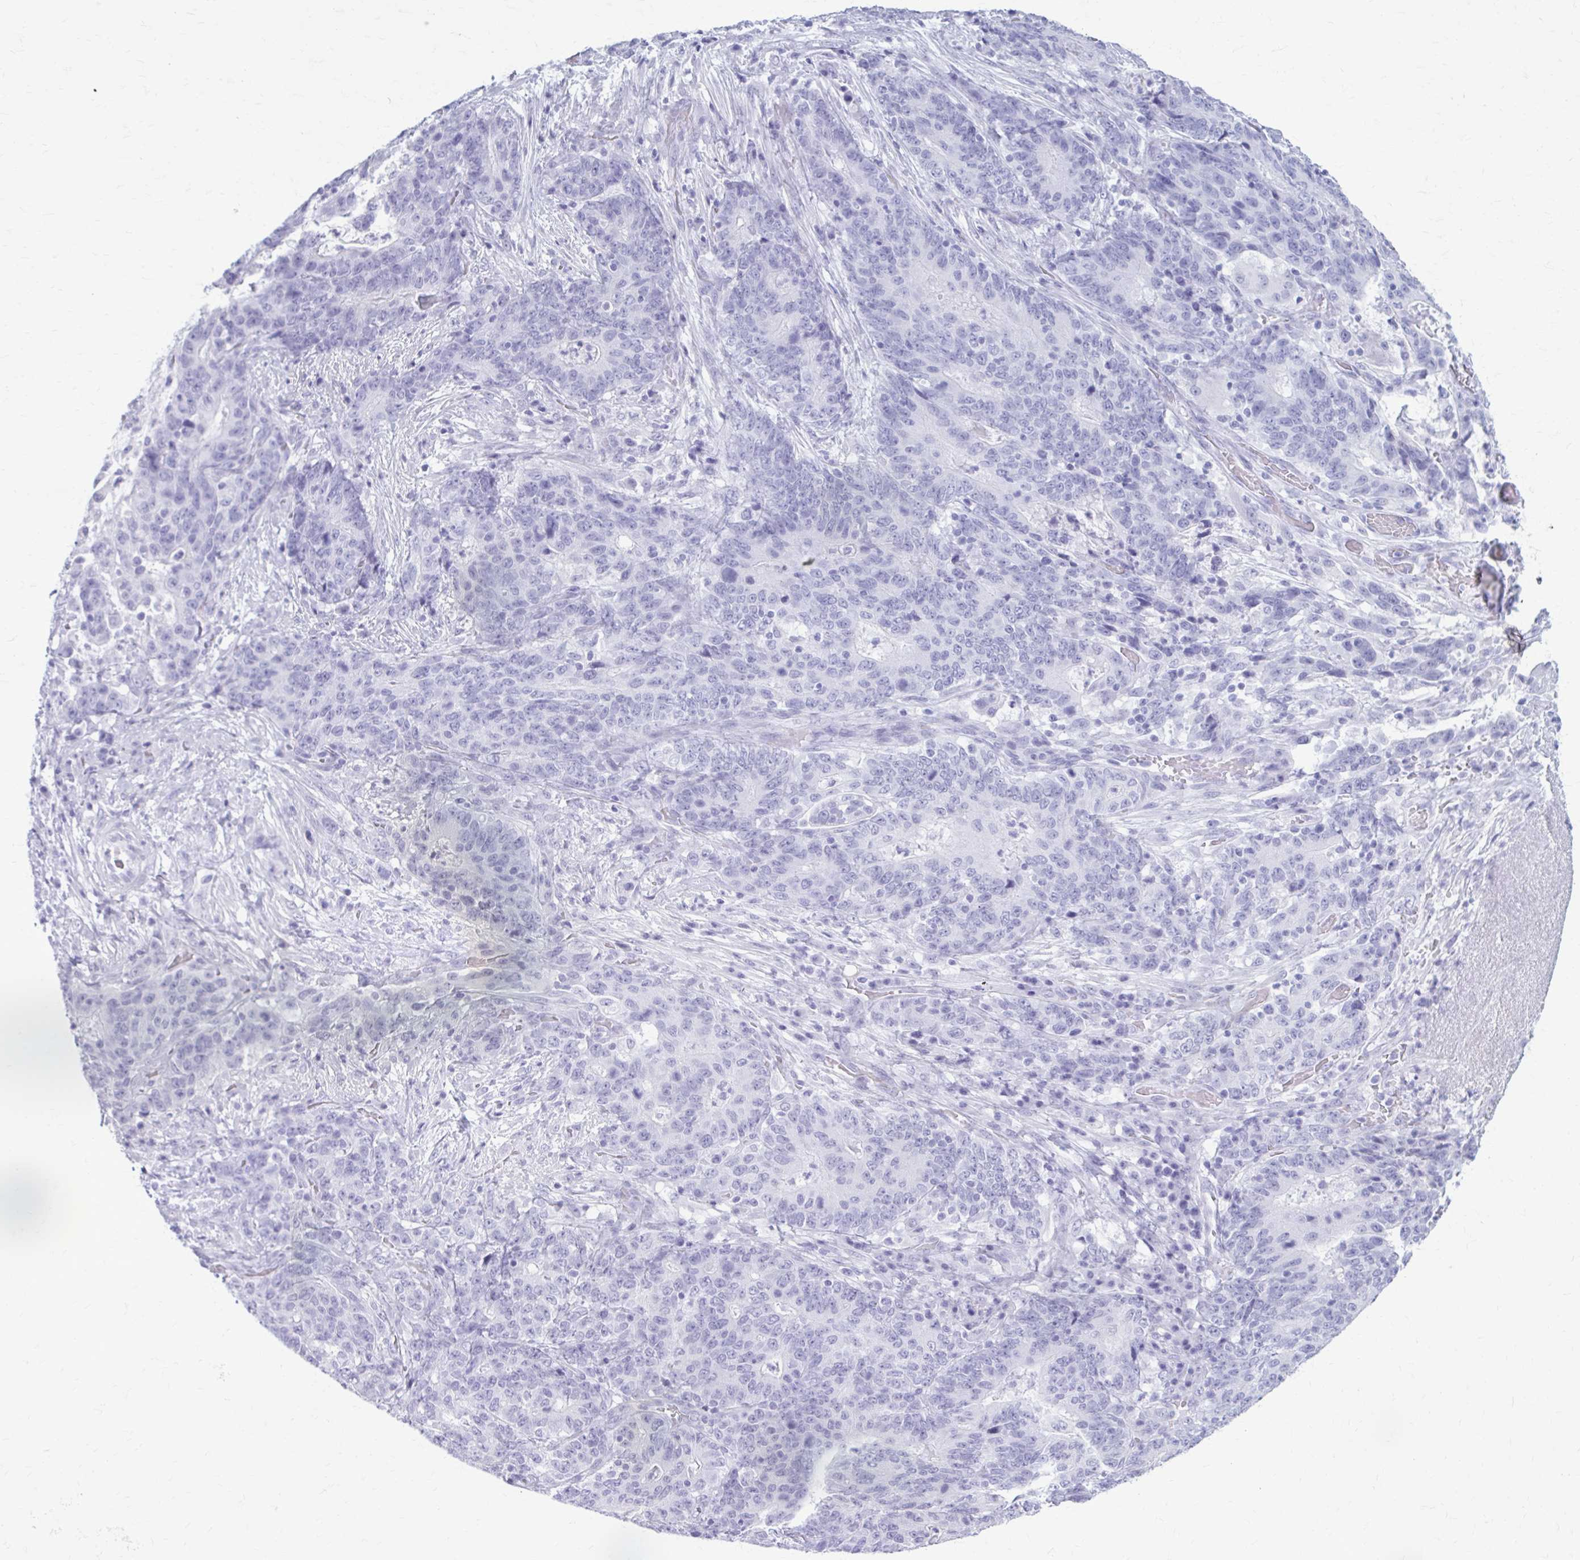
{"staining": {"intensity": "negative", "quantity": "none", "location": "none"}, "tissue": "stomach cancer", "cell_type": "Tumor cells", "image_type": "cancer", "snomed": [{"axis": "morphology", "description": "Normal tissue, NOS"}, {"axis": "morphology", "description": "Adenocarcinoma, NOS"}, {"axis": "topography", "description": "Stomach"}], "caption": "IHC photomicrograph of neoplastic tissue: human stomach cancer (adenocarcinoma) stained with DAB (3,3'-diaminobenzidine) displays no significant protein expression in tumor cells.", "gene": "KRT5", "patient": {"sex": "female", "age": 64}}